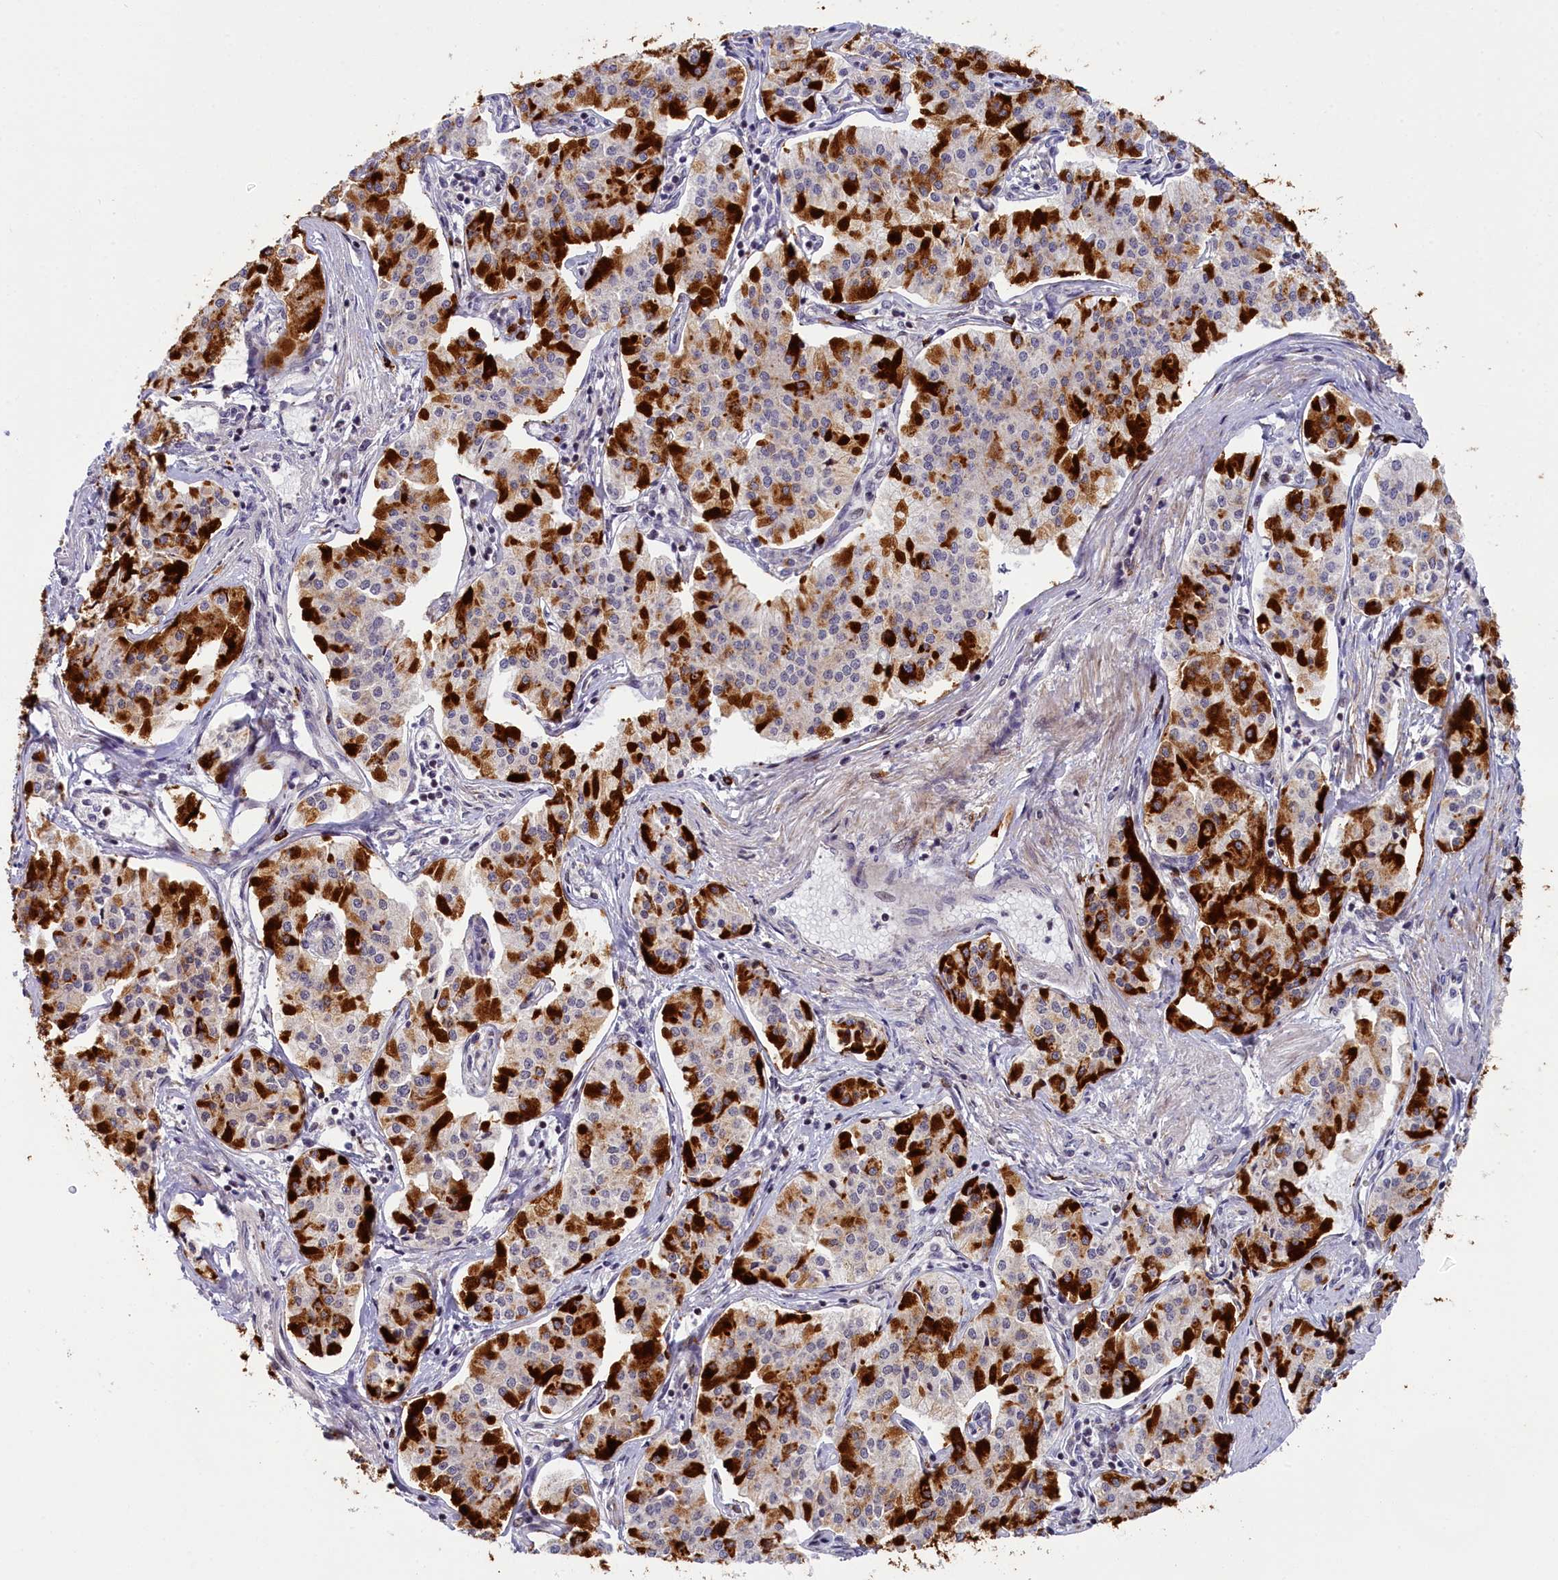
{"staining": {"intensity": "strong", "quantity": "25%-75%", "location": "cytoplasmic/membranous"}, "tissue": "pancreatic cancer", "cell_type": "Tumor cells", "image_type": "cancer", "snomed": [{"axis": "morphology", "description": "Adenocarcinoma, NOS"}, {"axis": "topography", "description": "Pancreas"}], "caption": "This photomicrograph shows IHC staining of human pancreatic cancer (adenocarcinoma), with high strong cytoplasmic/membranous expression in approximately 25%-75% of tumor cells.", "gene": "CCL23", "patient": {"sex": "female", "age": 50}}